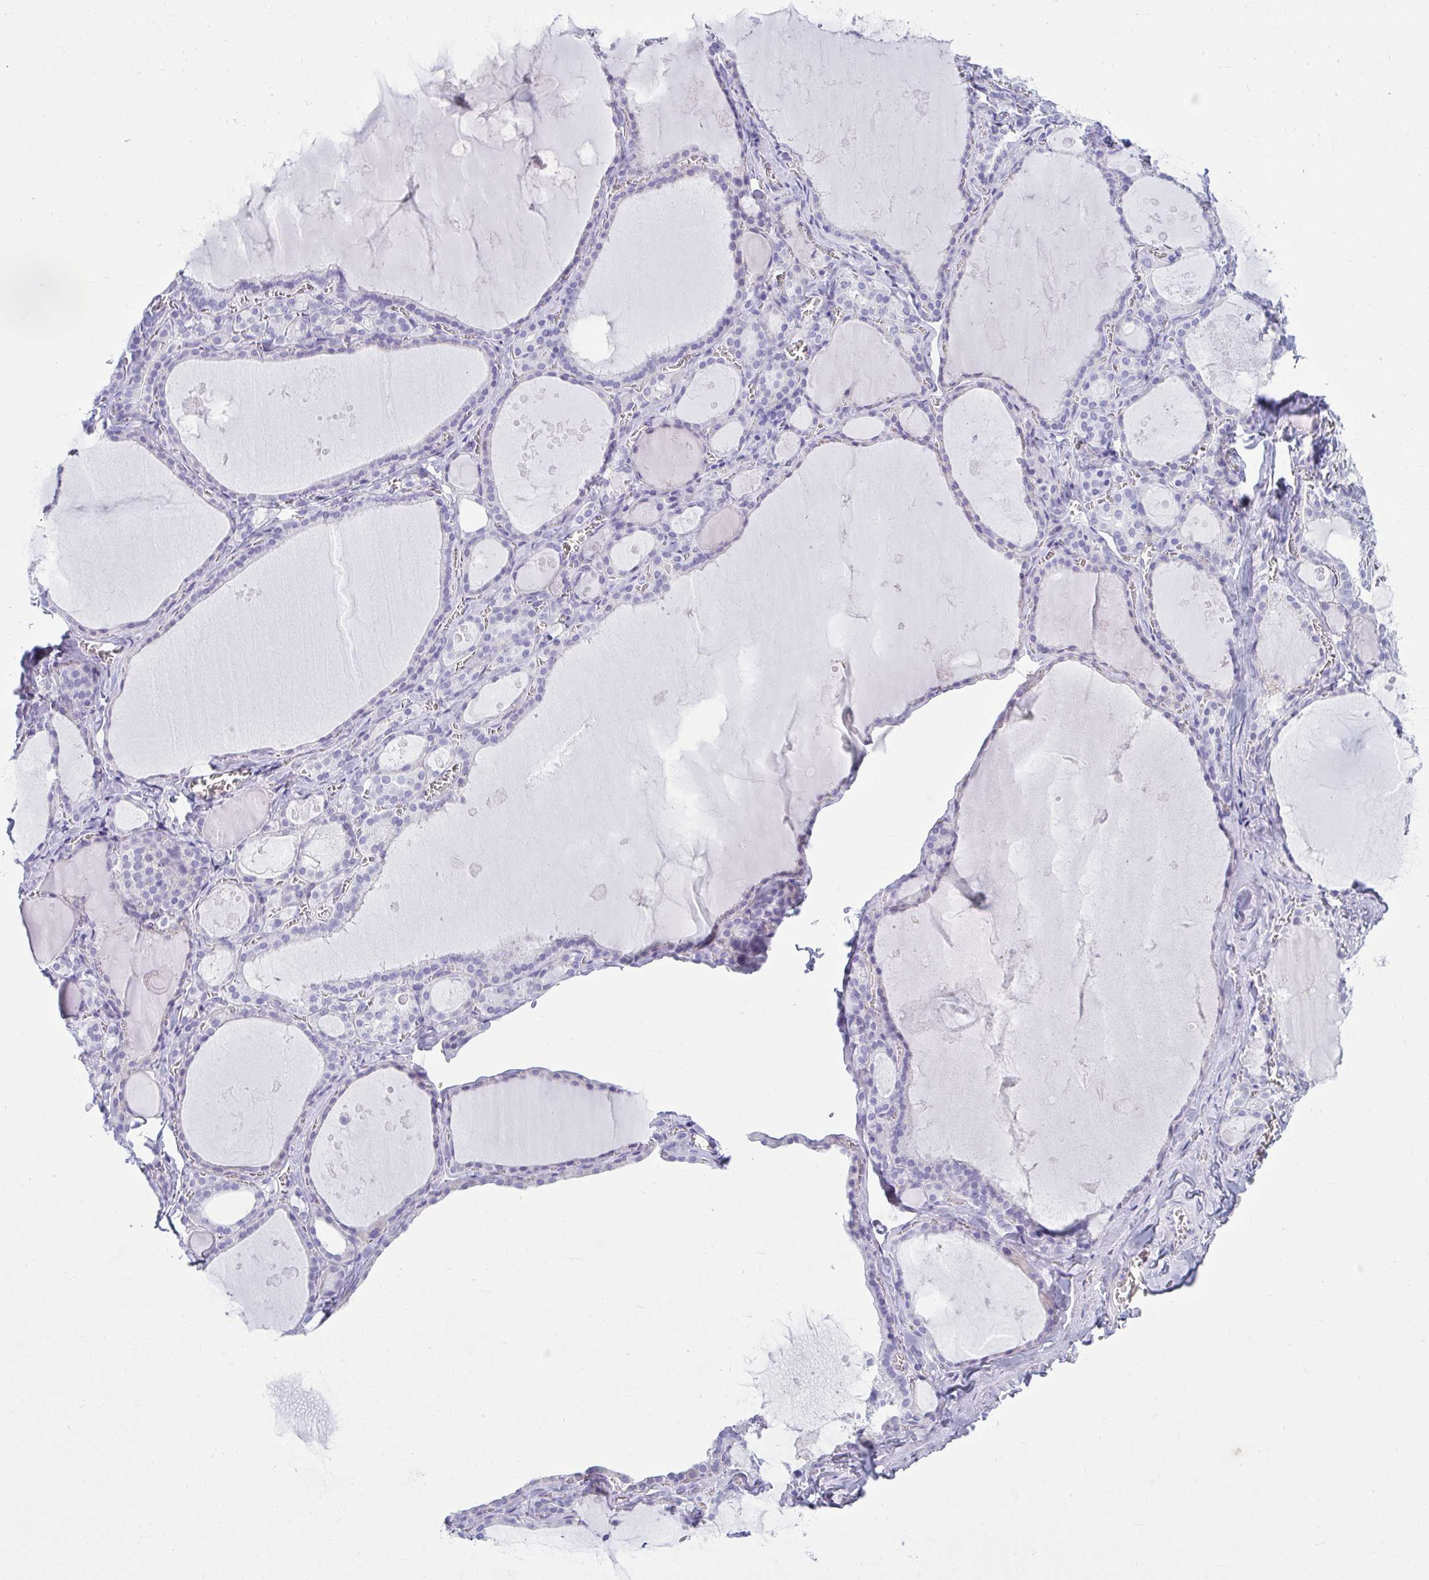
{"staining": {"intensity": "negative", "quantity": "none", "location": "none"}, "tissue": "thyroid gland", "cell_type": "Glandular cells", "image_type": "normal", "snomed": [{"axis": "morphology", "description": "Normal tissue, NOS"}, {"axis": "topography", "description": "Thyroid gland"}], "caption": "Photomicrograph shows no protein staining in glandular cells of unremarkable thyroid gland.", "gene": "CLGN", "patient": {"sex": "male", "age": 56}}